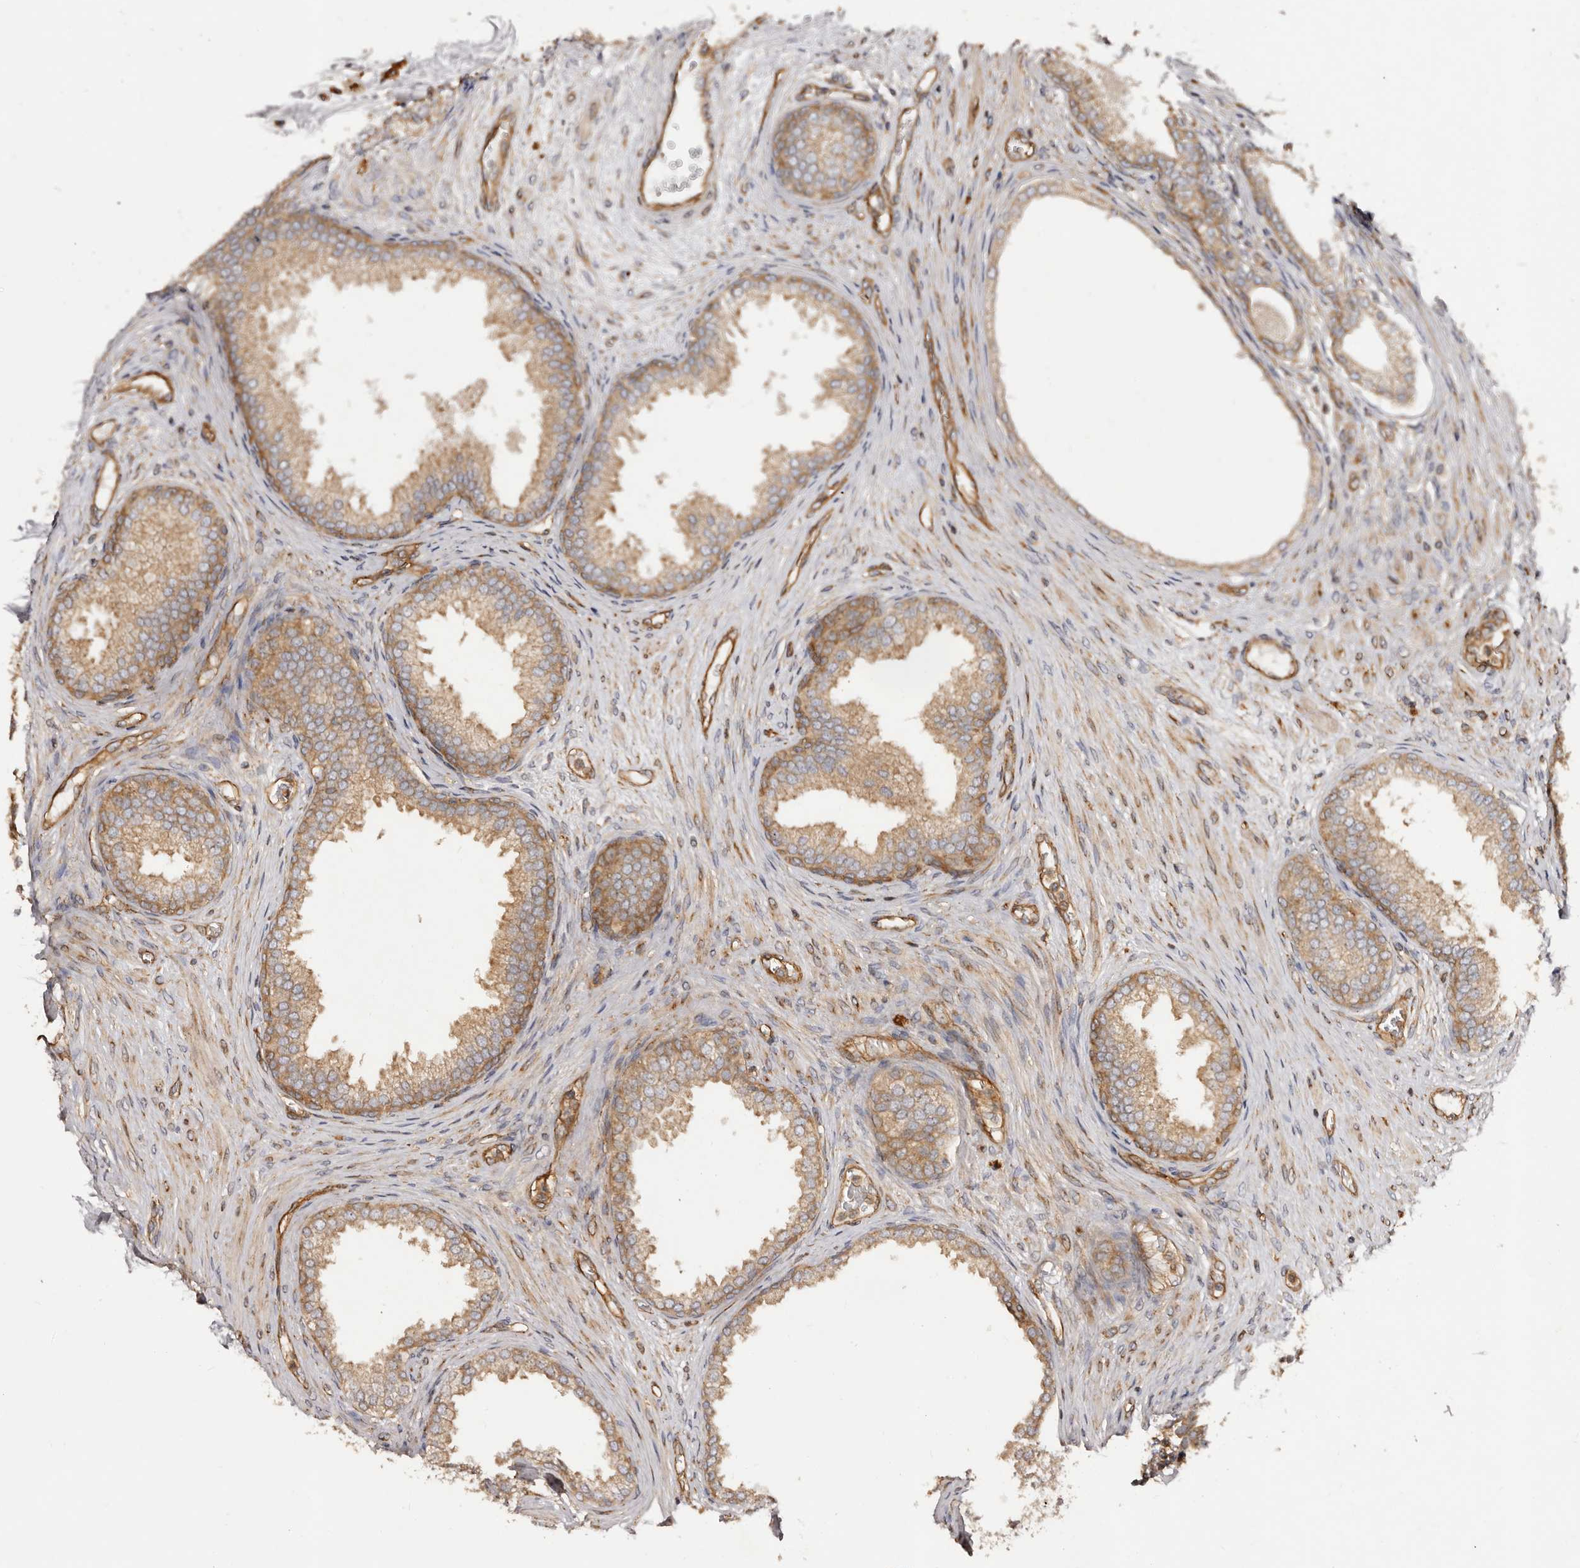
{"staining": {"intensity": "moderate", "quantity": ">75%", "location": "cytoplasmic/membranous"}, "tissue": "prostate", "cell_type": "Glandular cells", "image_type": "normal", "snomed": [{"axis": "morphology", "description": "Normal tissue, NOS"}, {"axis": "topography", "description": "Prostate"}], "caption": "Immunohistochemistry (IHC) (DAB (3,3'-diaminobenzidine)) staining of normal prostate exhibits moderate cytoplasmic/membranous protein staining in about >75% of glandular cells.", "gene": "RPS6", "patient": {"sex": "male", "age": 76}}